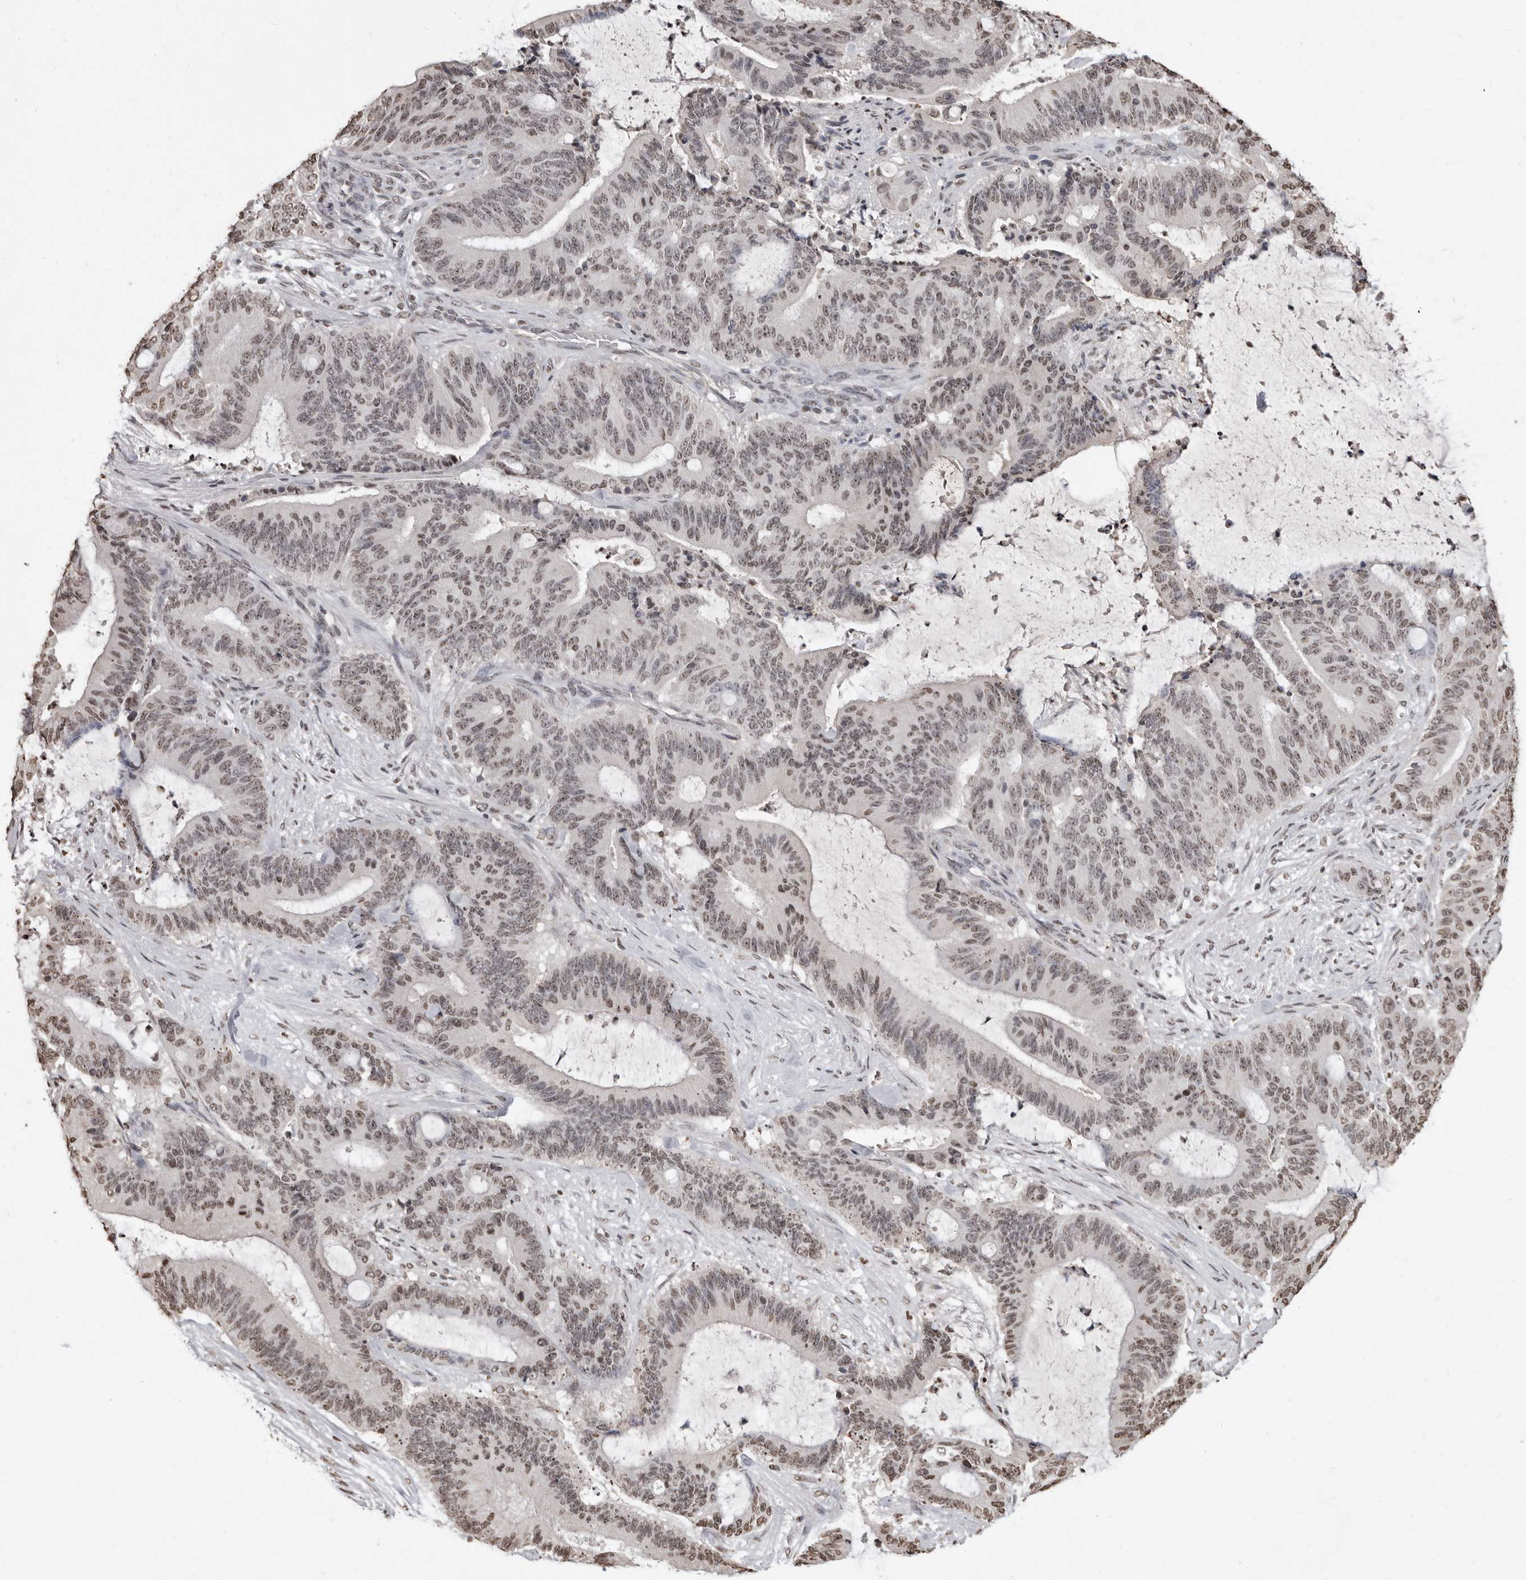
{"staining": {"intensity": "weak", "quantity": "25%-75%", "location": "nuclear"}, "tissue": "liver cancer", "cell_type": "Tumor cells", "image_type": "cancer", "snomed": [{"axis": "morphology", "description": "Normal tissue, NOS"}, {"axis": "morphology", "description": "Cholangiocarcinoma"}, {"axis": "topography", "description": "Liver"}, {"axis": "topography", "description": "Peripheral nerve tissue"}], "caption": "Immunohistochemistry photomicrograph of human liver cancer (cholangiocarcinoma) stained for a protein (brown), which displays low levels of weak nuclear staining in approximately 25%-75% of tumor cells.", "gene": "WDR45", "patient": {"sex": "female", "age": 73}}